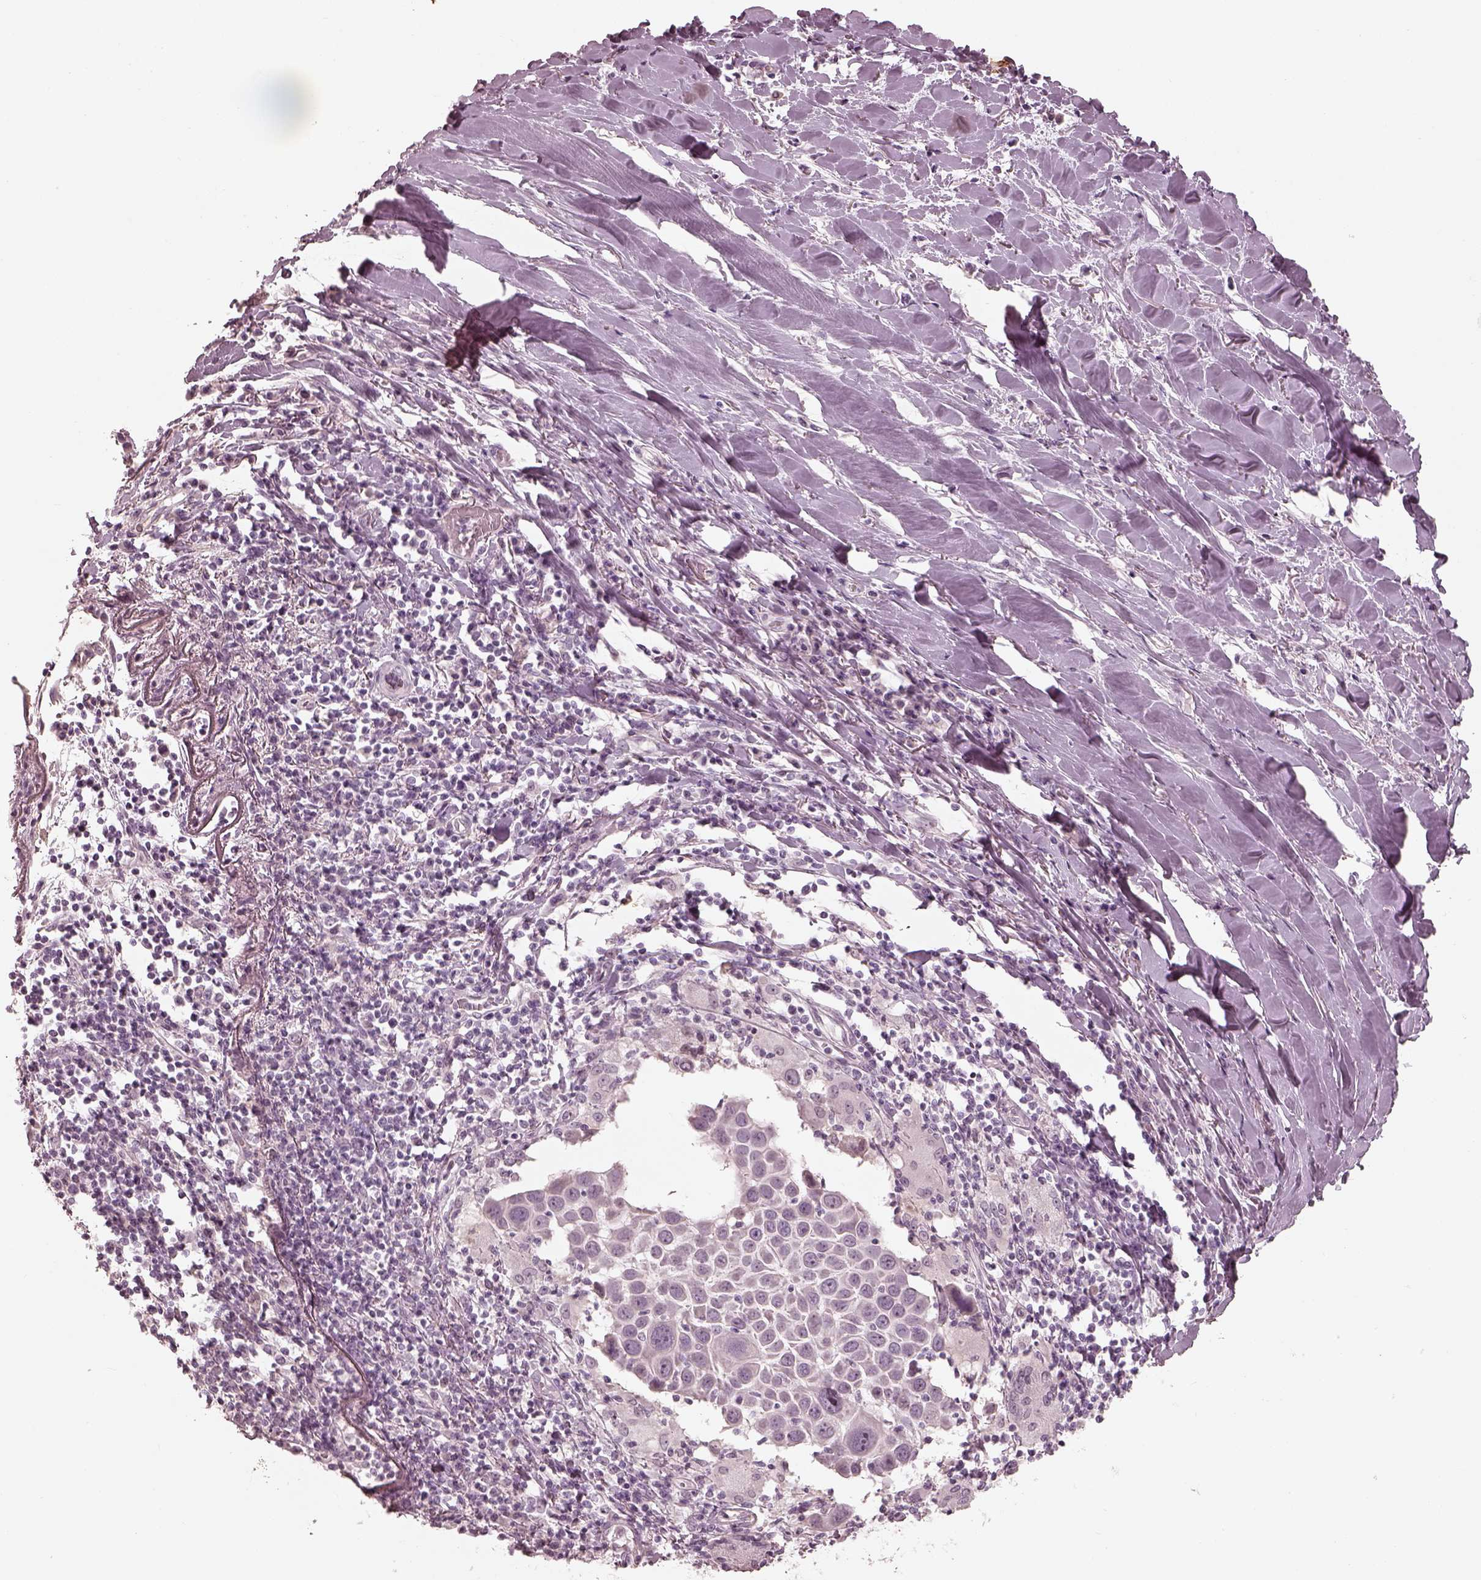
{"staining": {"intensity": "negative", "quantity": "none", "location": "none"}, "tissue": "lung cancer", "cell_type": "Tumor cells", "image_type": "cancer", "snomed": [{"axis": "morphology", "description": "Squamous cell carcinoma, NOS"}, {"axis": "topography", "description": "Lung"}], "caption": "Squamous cell carcinoma (lung) was stained to show a protein in brown. There is no significant positivity in tumor cells.", "gene": "ADRB3", "patient": {"sex": "male", "age": 57}}